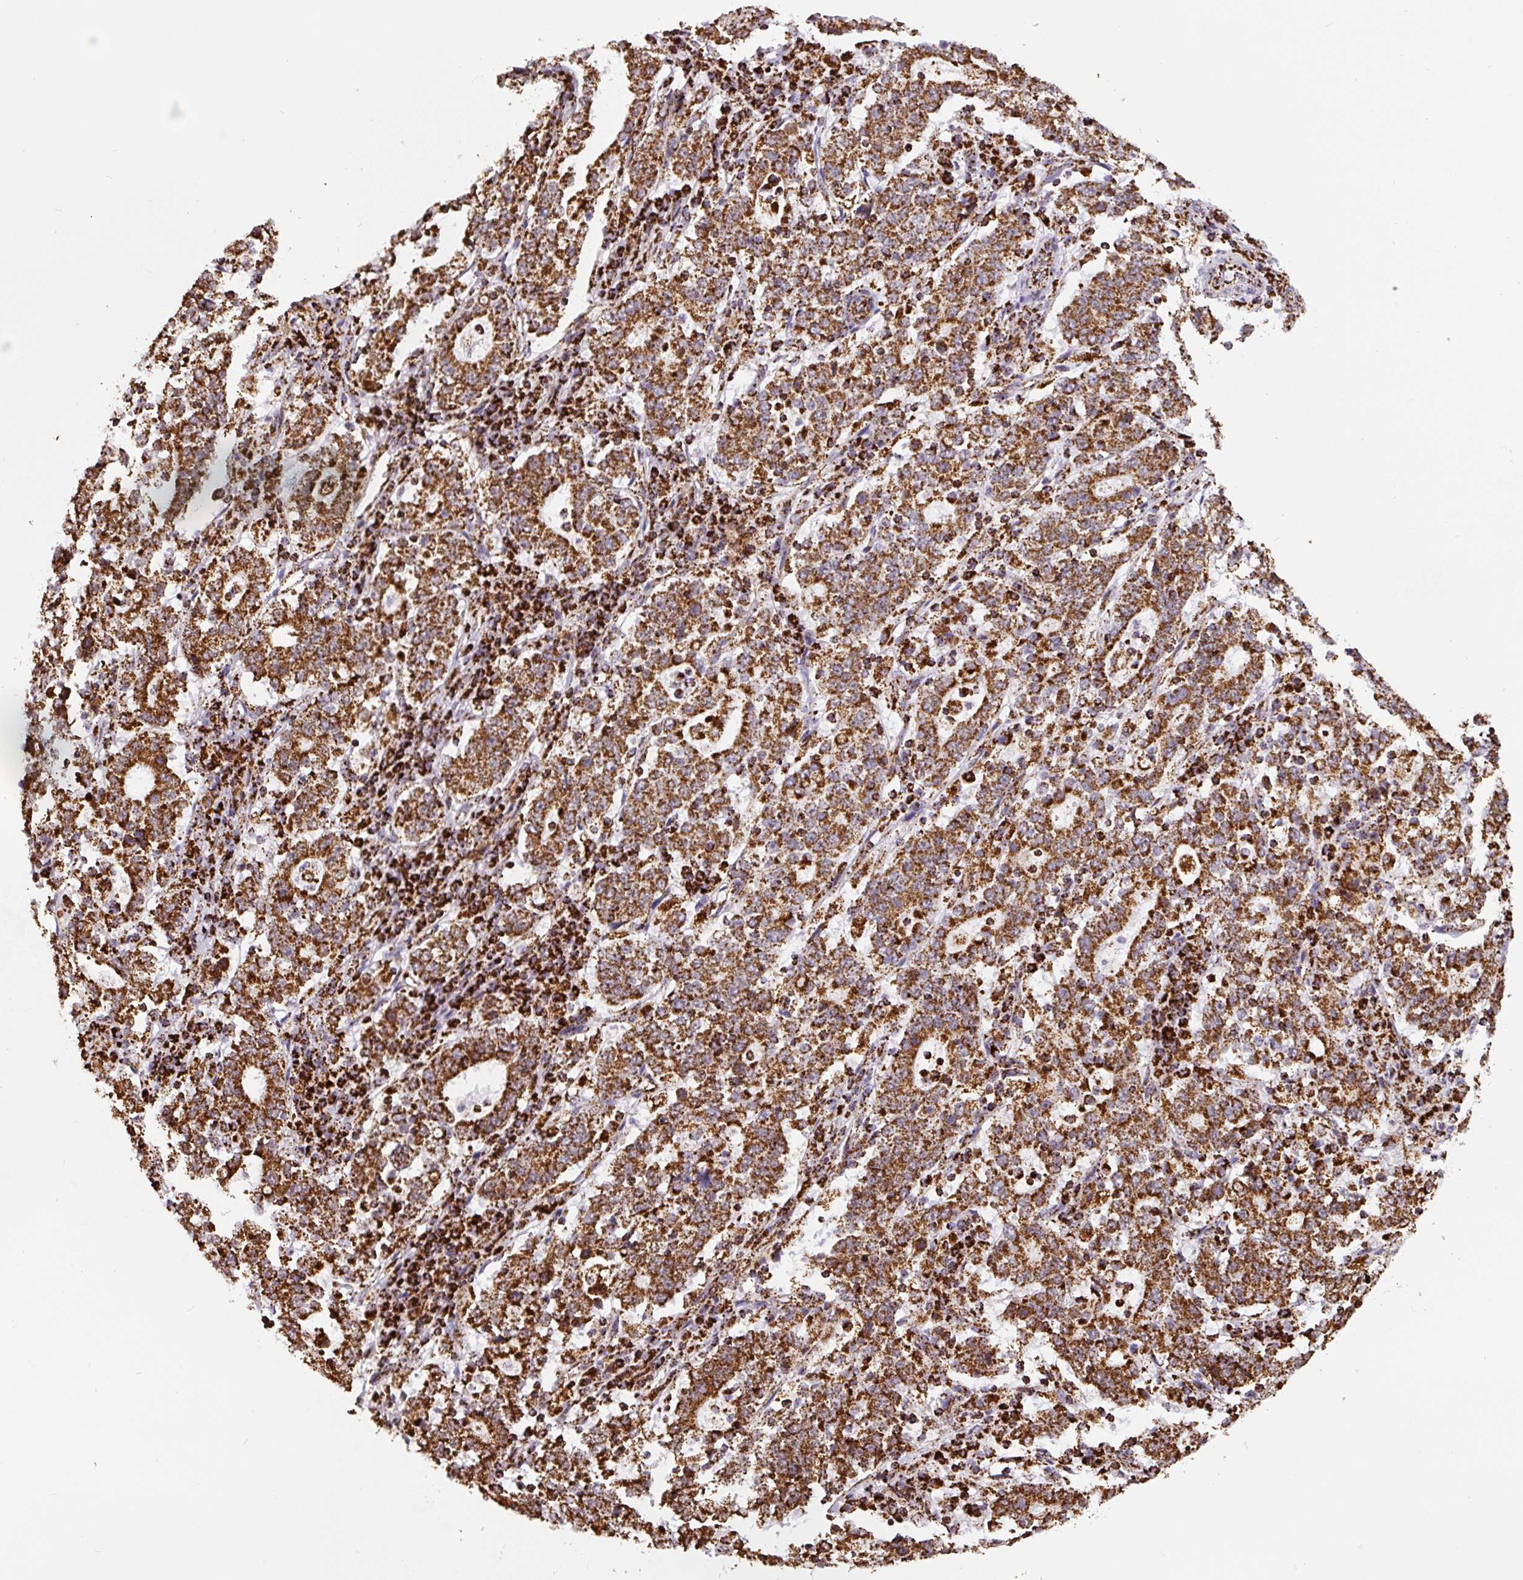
{"staining": {"intensity": "strong", "quantity": ">75%", "location": "cytoplasmic/membranous"}, "tissue": "stomach cancer", "cell_type": "Tumor cells", "image_type": "cancer", "snomed": [{"axis": "morphology", "description": "Adenocarcinoma, NOS"}, {"axis": "topography", "description": "Stomach"}], "caption": "This is a photomicrograph of immunohistochemistry (IHC) staining of adenocarcinoma (stomach), which shows strong staining in the cytoplasmic/membranous of tumor cells.", "gene": "ATP5F1A", "patient": {"sex": "male", "age": 59}}